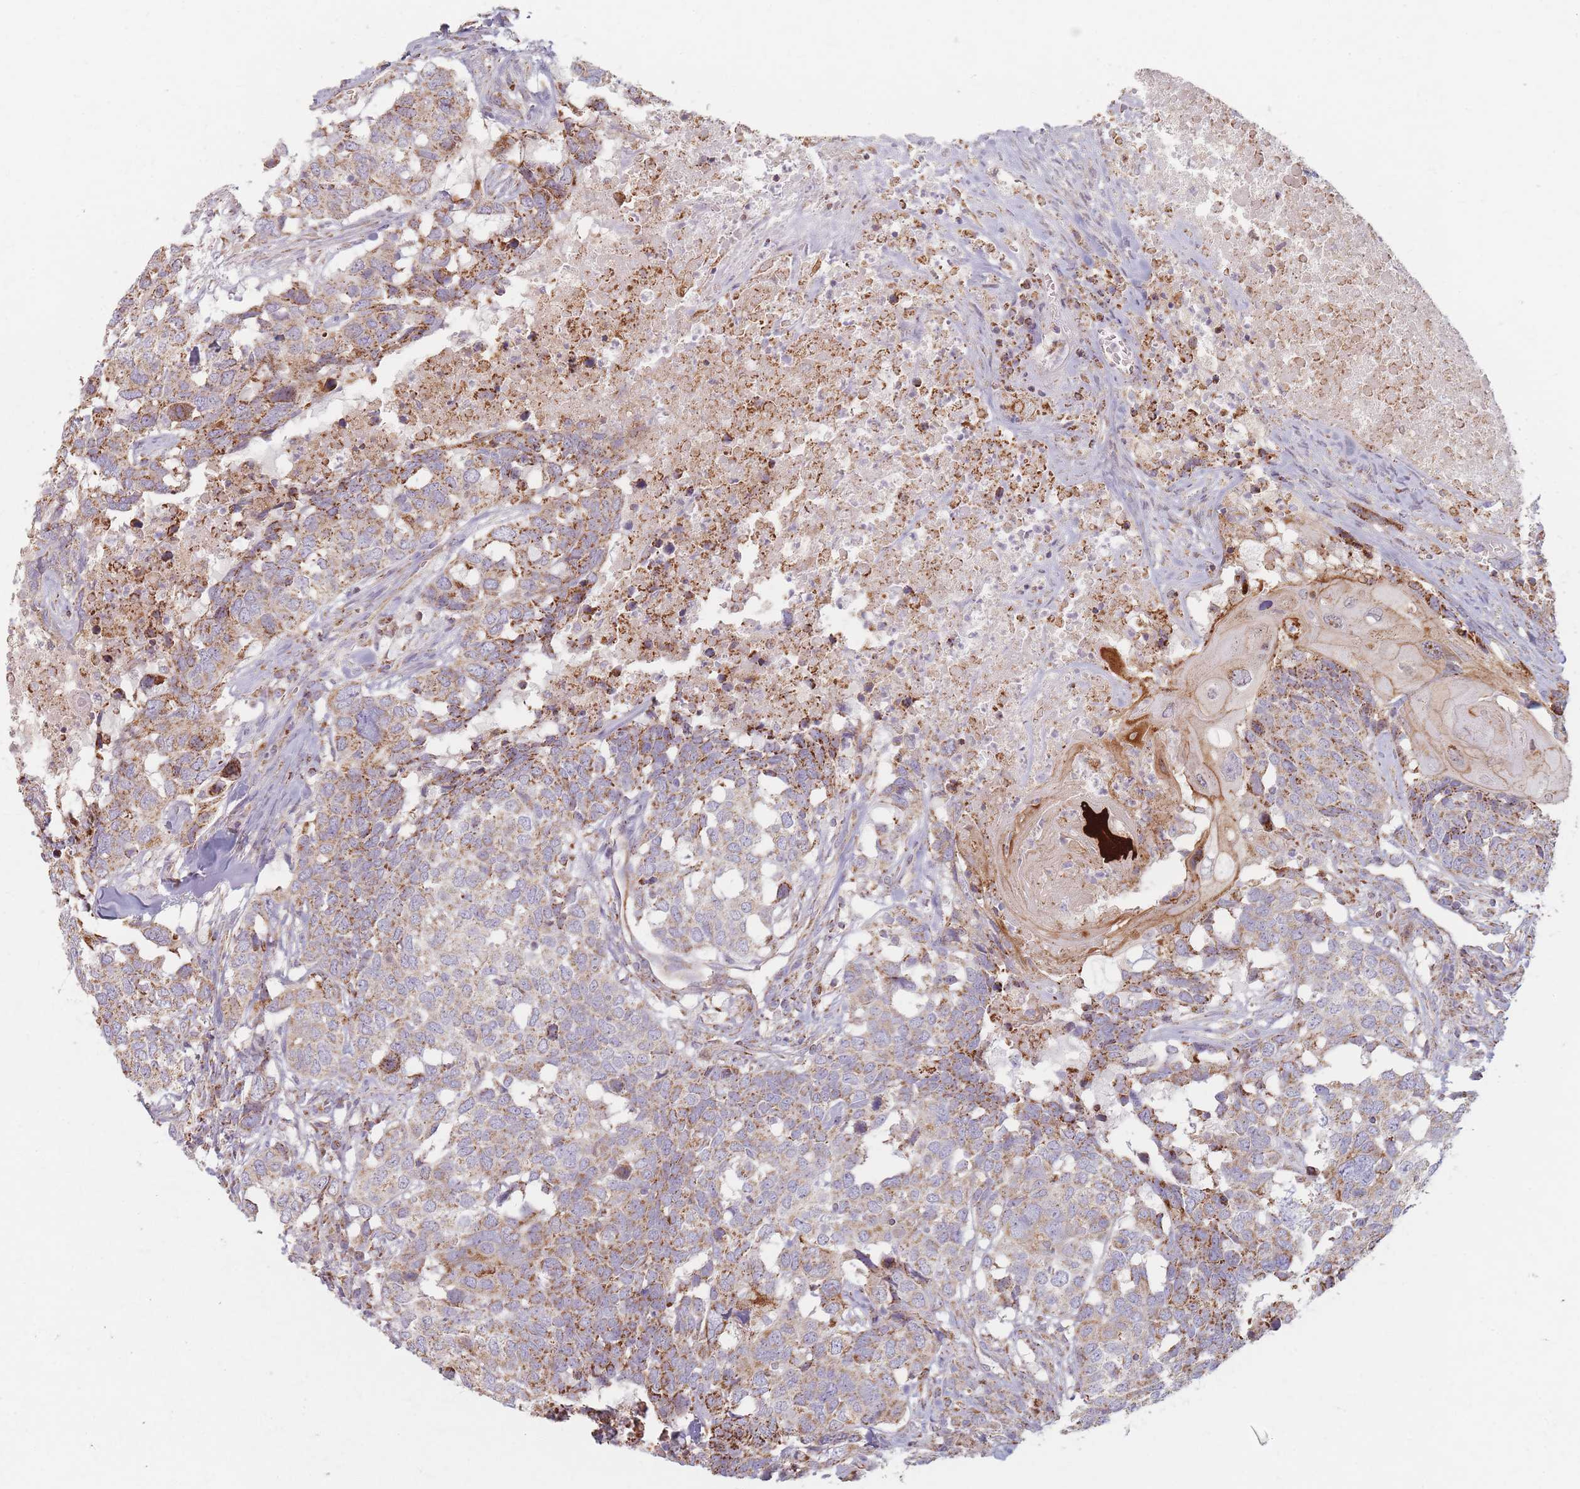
{"staining": {"intensity": "moderate", "quantity": ">75%", "location": "cytoplasmic/membranous"}, "tissue": "head and neck cancer", "cell_type": "Tumor cells", "image_type": "cancer", "snomed": [{"axis": "morphology", "description": "Squamous cell carcinoma, NOS"}, {"axis": "topography", "description": "Head-Neck"}], "caption": "IHC micrograph of neoplastic tissue: human head and neck squamous cell carcinoma stained using immunohistochemistry (IHC) reveals medium levels of moderate protein expression localized specifically in the cytoplasmic/membranous of tumor cells, appearing as a cytoplasmic/membranous brown color.", "gene": "ESRP2", "patient": {"sex": "male", "age": 66}}